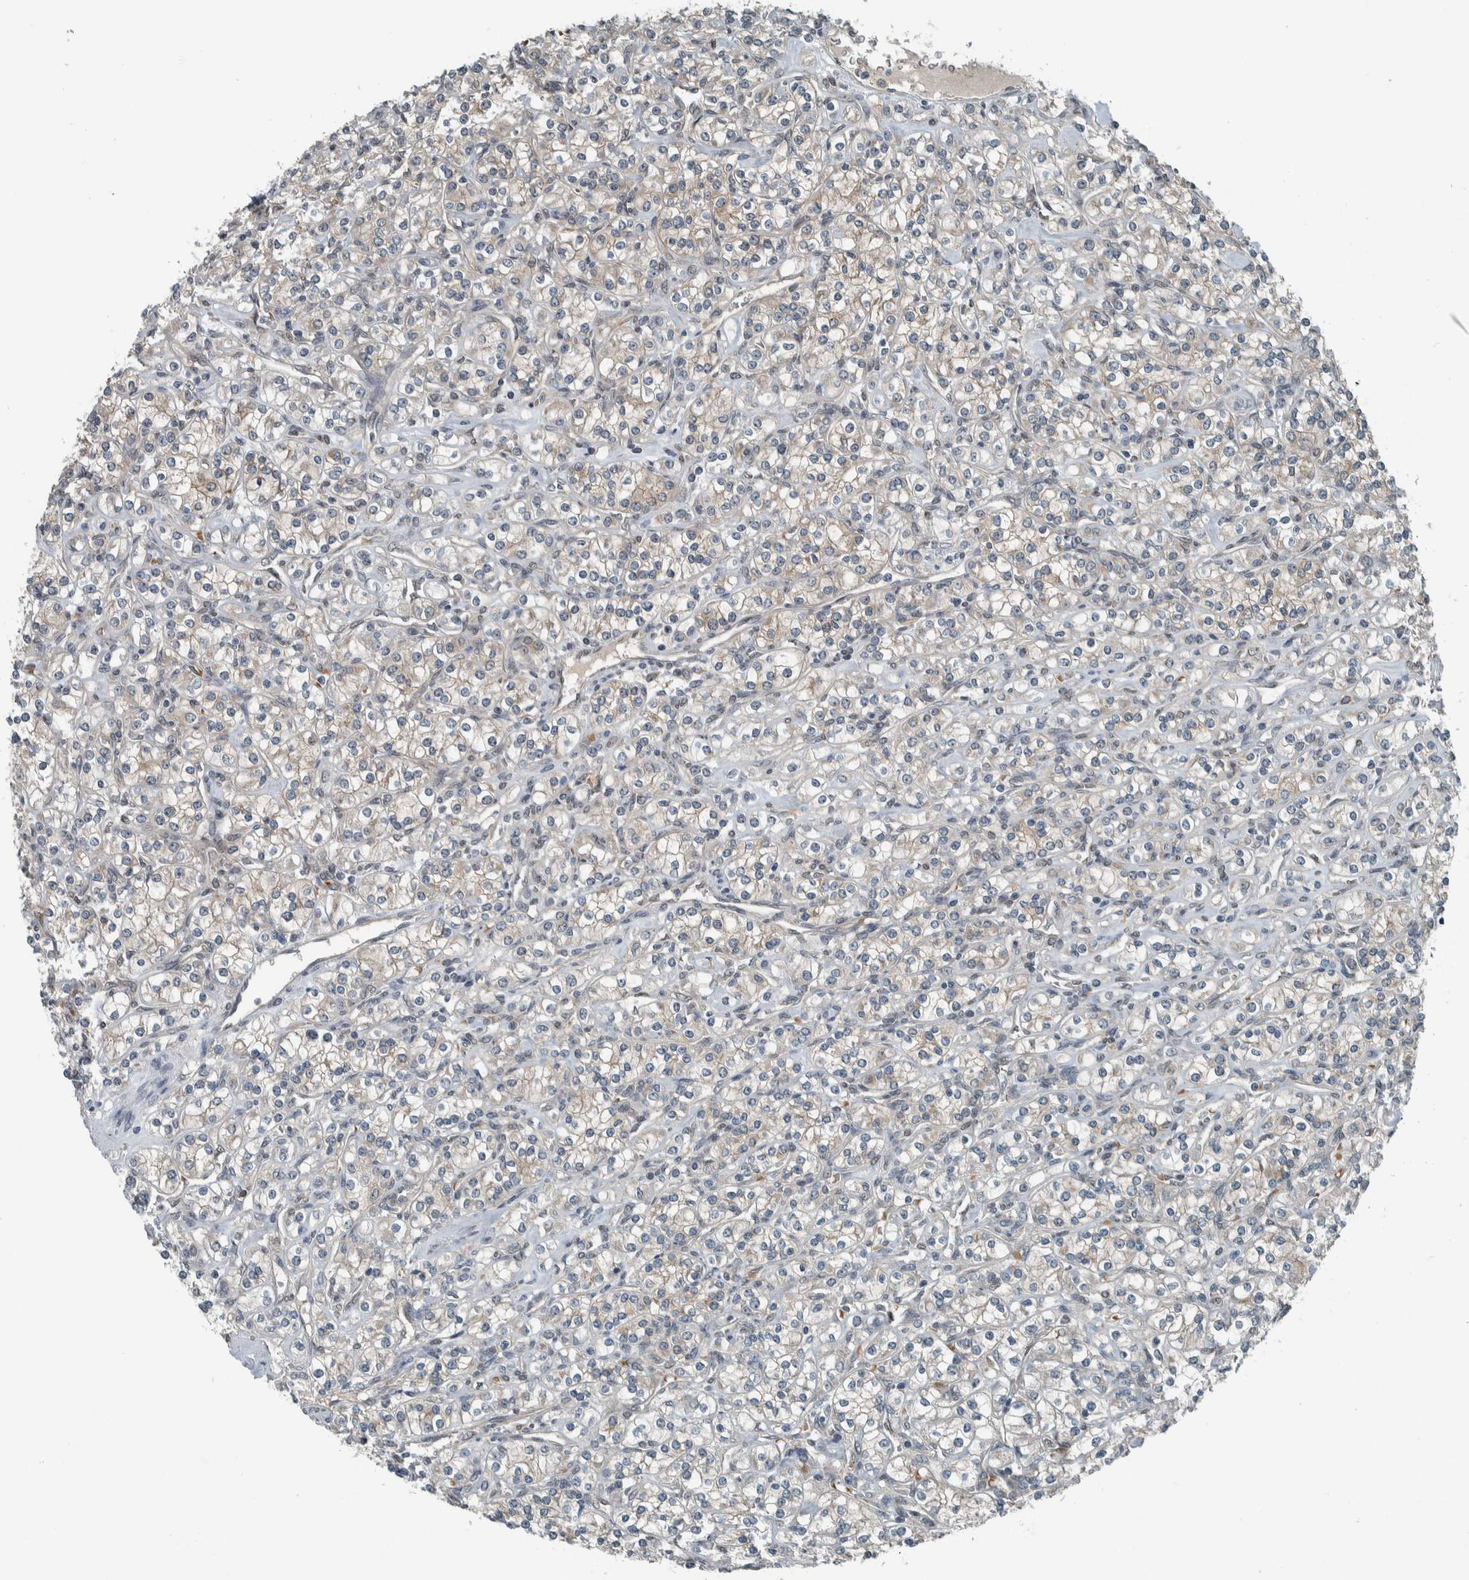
{"staining": {"intensity": "negative", "quantity": "none", "location": "none"}, "tissue": "renal cancer", "cell_type": "Tumor cells", "image_type": "cancer", "snomed": [{"axis": "morphology", "description": "Adenocarcinoma, NOS"}, {"axis": "topography", "description": "Kidney"}], "caption": "Immunohistochemistry of human renal cancer displays no staining in tumor cells.", "gene": "ALAD", "patient": {"sex": "male", "age": 77}}